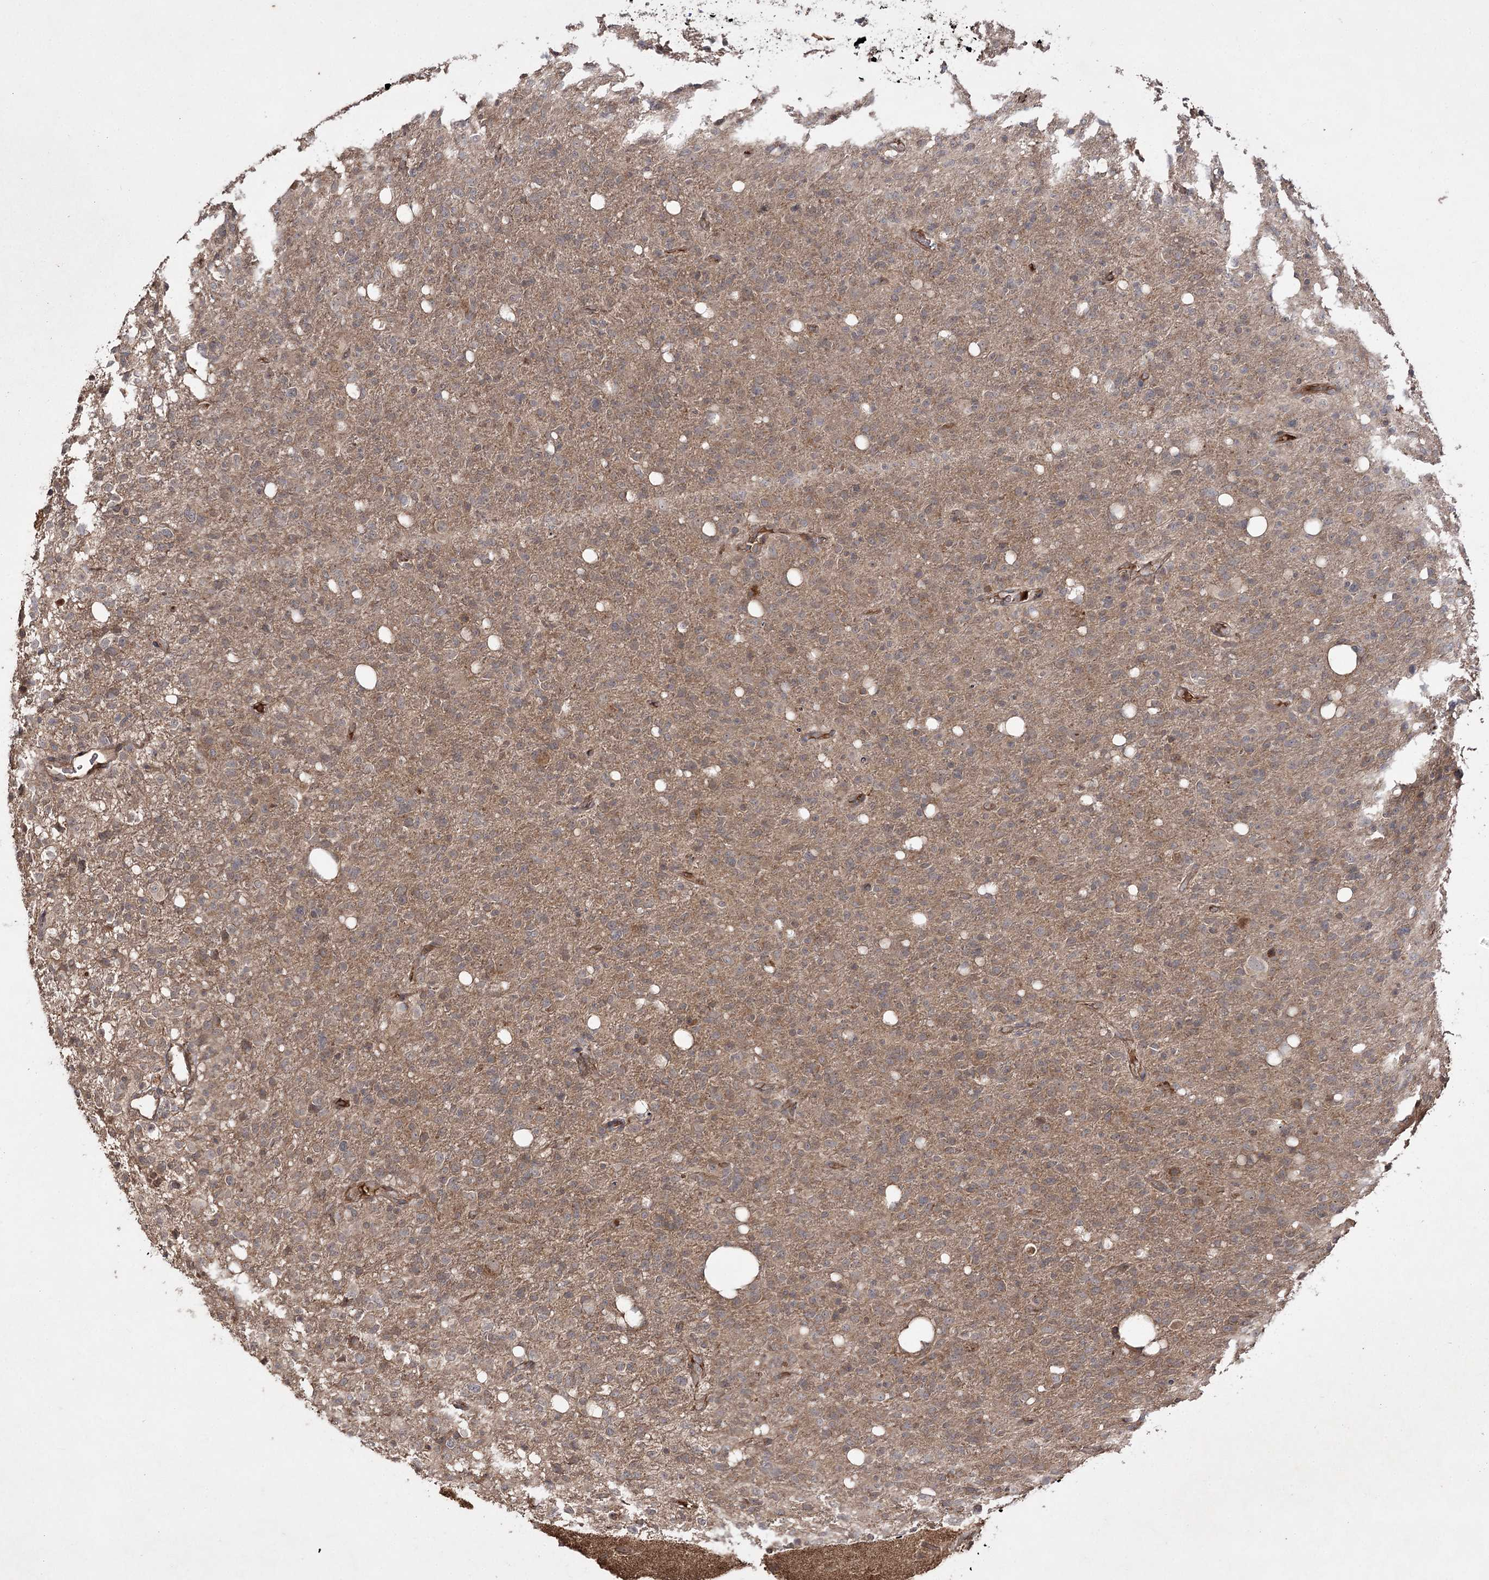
{"staining": {"intensity": "moderate", "quantity": "<25%", "location": "cytoplasmic/membranous"}, "tissue": "glioma", "cell_type": "Tumor cells", "image_type": "cancer", "snomed": [{"axis": "morphology", "description": "Glioma, malignant, High grade"}, {"axis": "topography", "description": "Brain"}], "caption": "Glioma tissue displays moderate cytoplasmic/membranous expression in about <25% of tumor cells, visualized by immunohistochemistry.", "gene": "FANCL", "patient": {"sex": "female", "age": 57}}